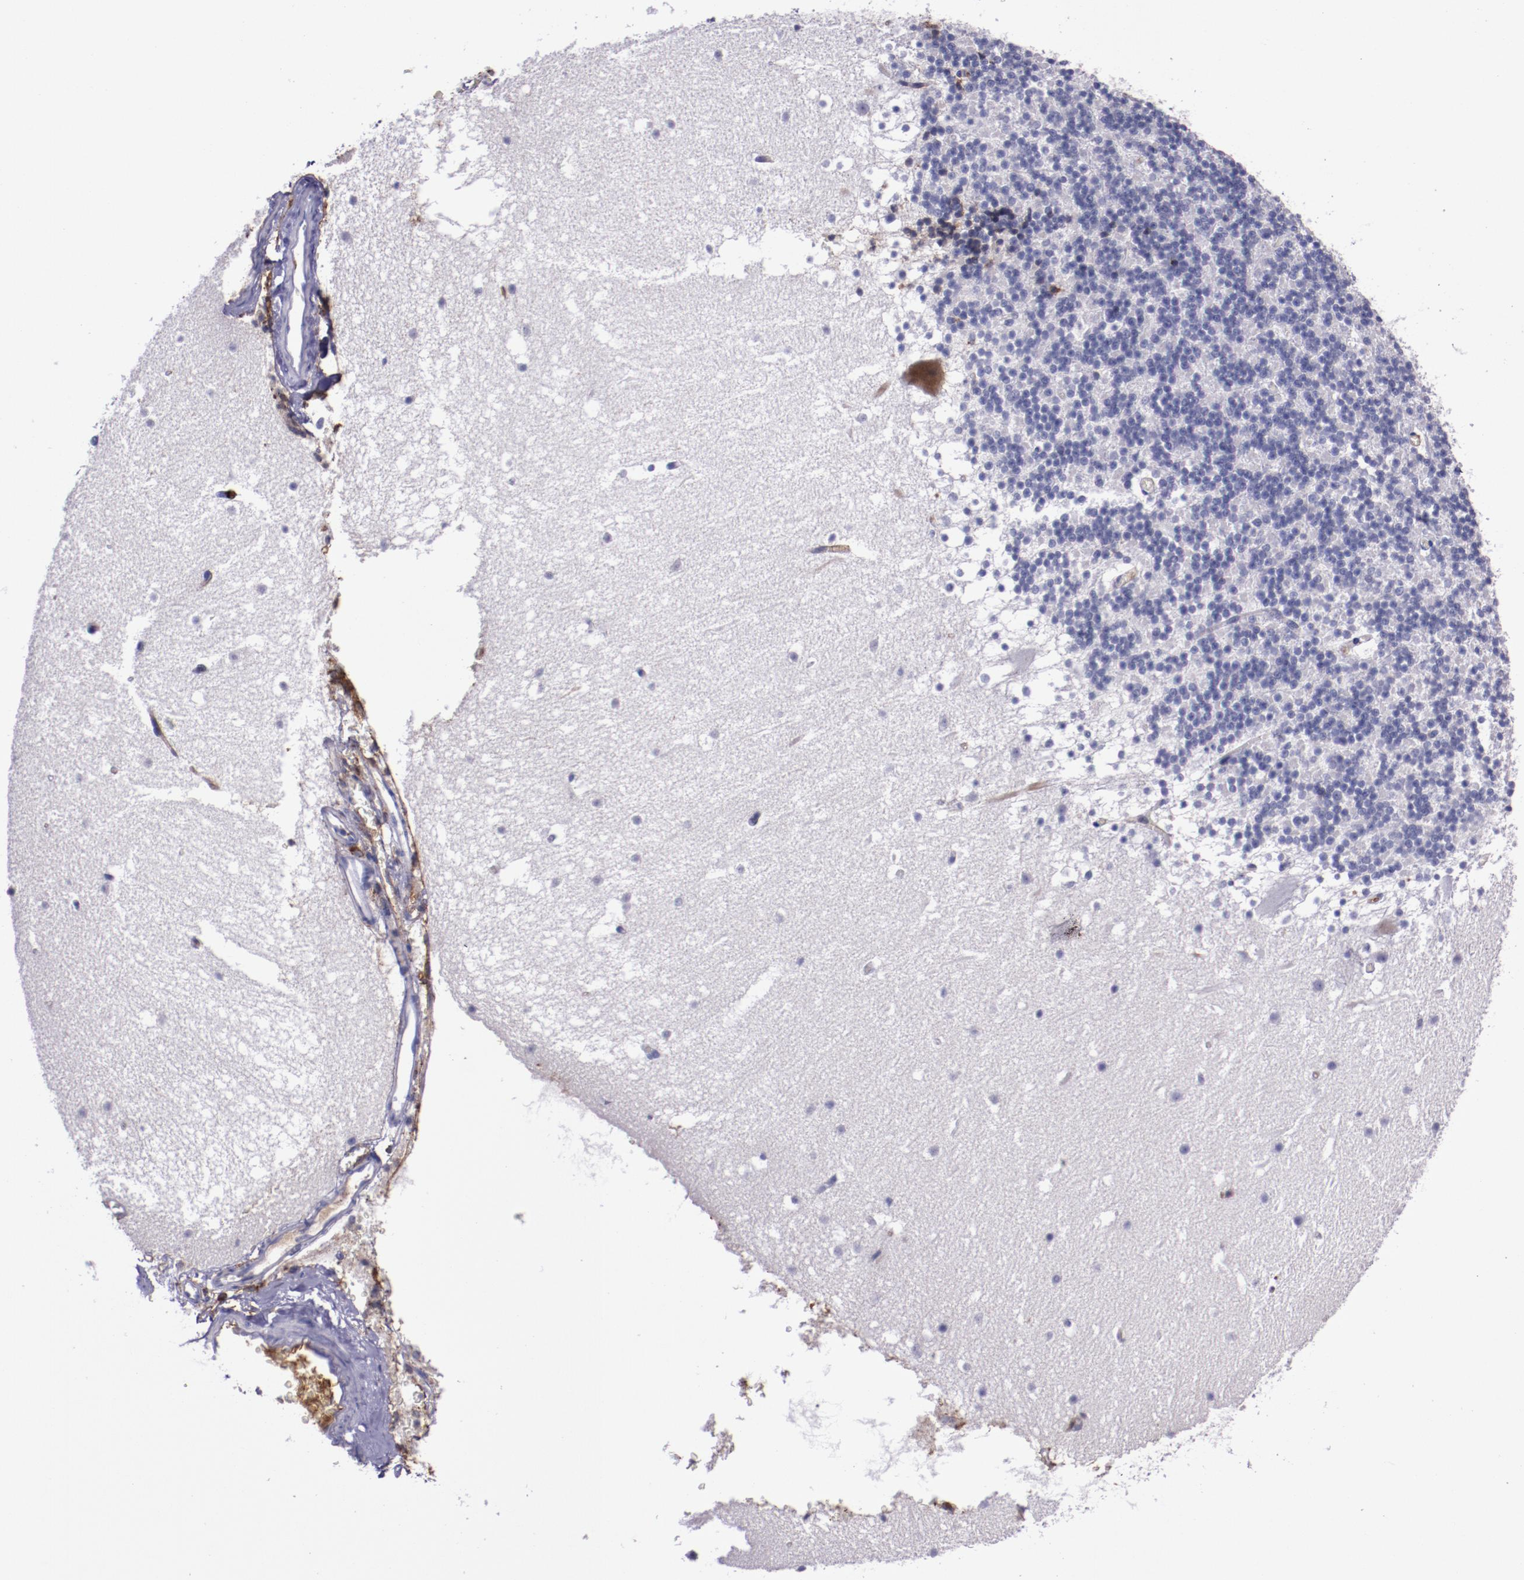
{"staining": {"intensity": "negative", "quantity": "none", "location": "none"}, "tissue": "cerebellum", "cell_type": "Cells in granular layer", "image_type": "normal", "snomed": [{"axis": "morphology", "description": "Normal tissue, NOS"}, {"axis": "topography", "description": "Cerebellum"}], "caption": "An immunohistochemistry micrograph of unremarkable cerebellum is shown. There is no staining in cells in granular layer of cerebellum. The staining was performed using DAB to visualize the protein expression in brown, while the nuclei were stained in blue with hematoxylin (Magnification: 20x).", "gene": "APOH", "patient": {"sex": "male", "age": 45}}